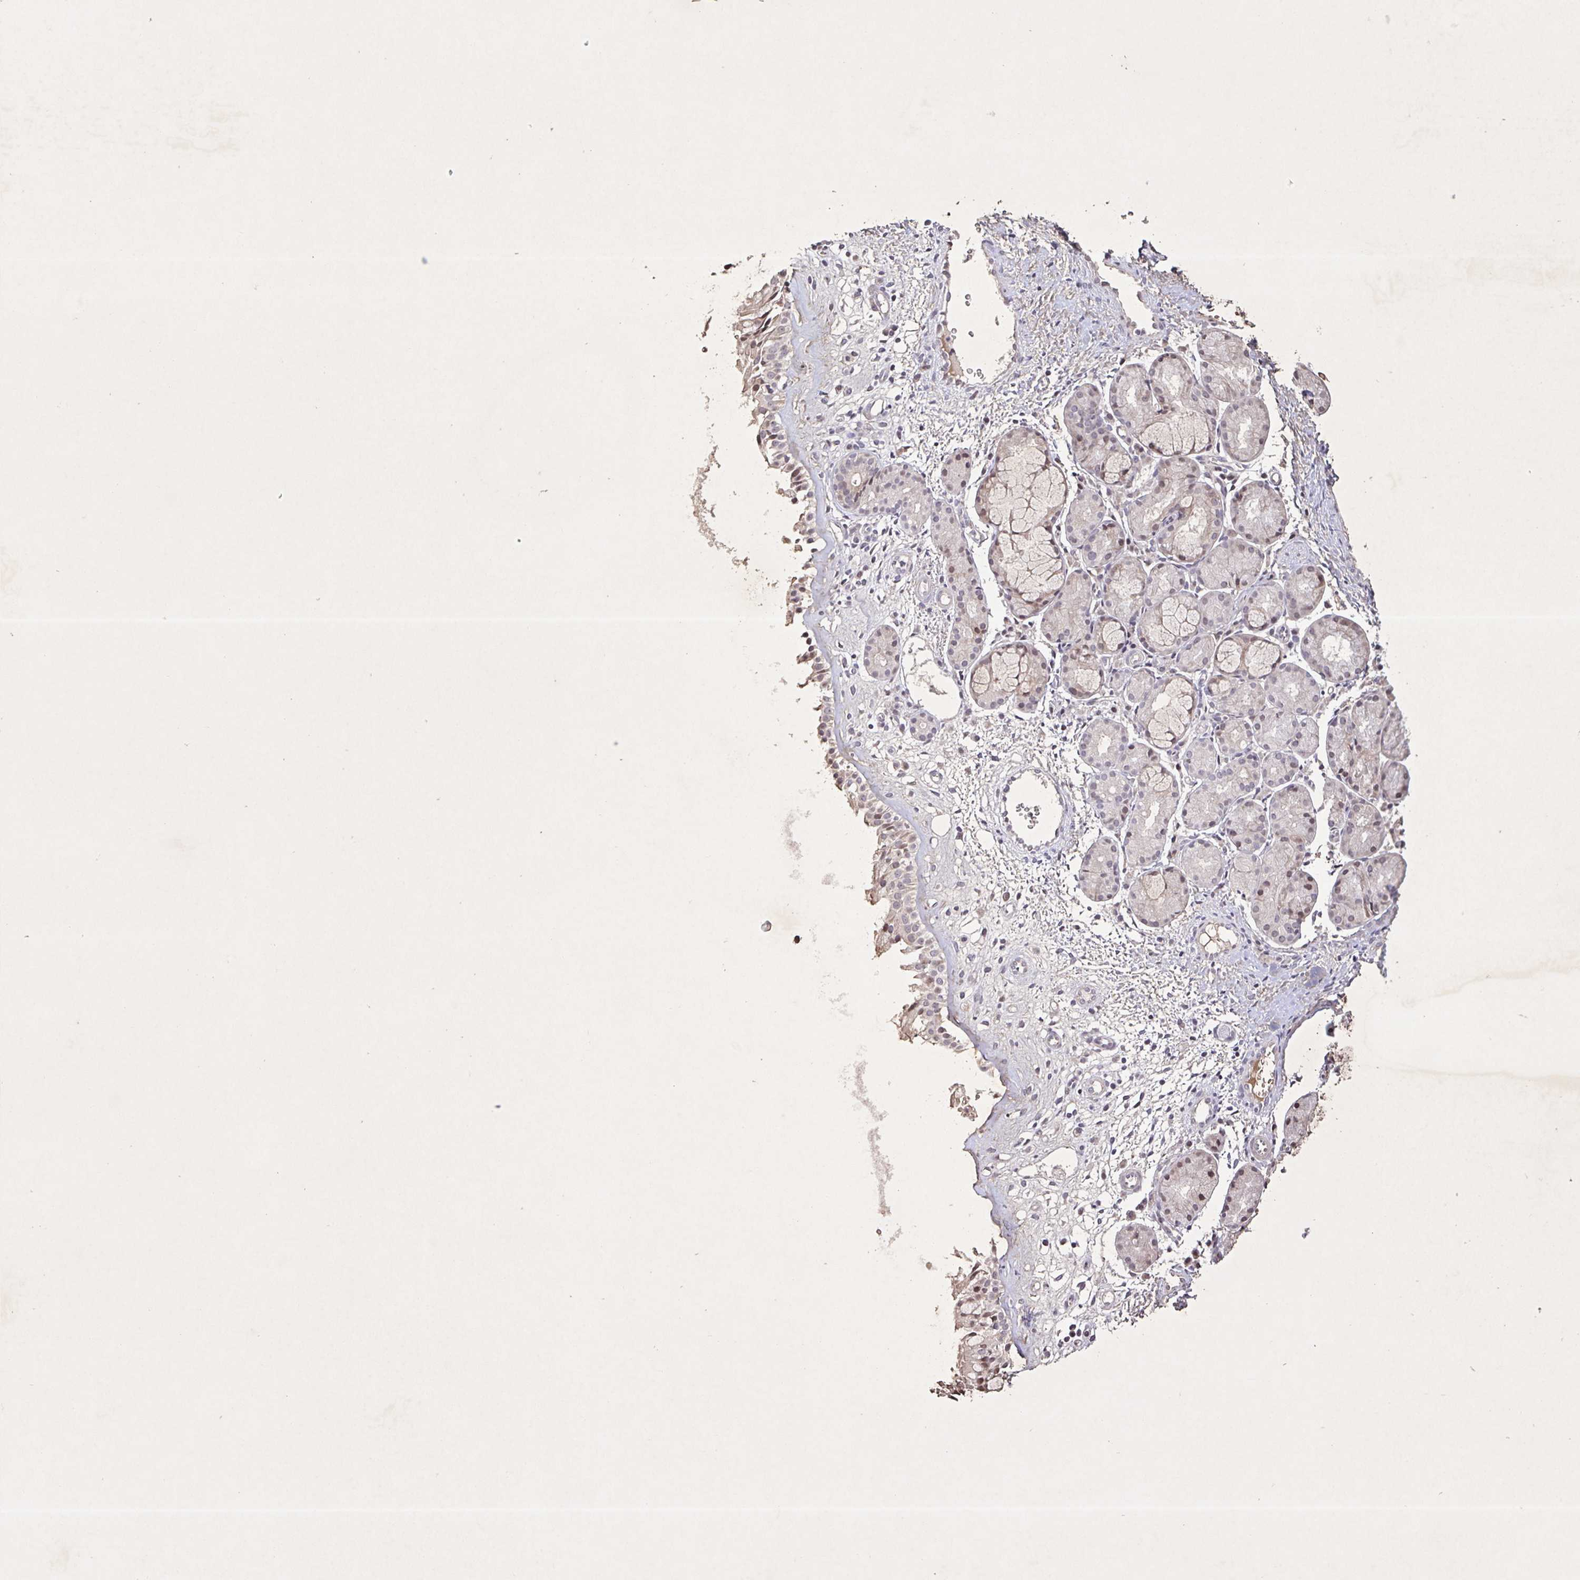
{"staining": {"intensity": "moderate", "quantity": "<25%", "location": "nuclear"}, "tissue": "nasopharynx", "cell_type": "Respiratory epithelial cells", "image_type": "normal", "snomed": [{"axis": "morphology", "description": "Normal tissue, NOS"}, {"axis": "topography", "description": "Nasopharynx"}], "caption": "About <25% of respiratory epithelial cells in normal human nasopharynx exhibit moderate nuclear protein staining as visualized by brown immunohistochemical staining.", "gene": "GDF2", "patient": {"sex": "male", "age": 65}}